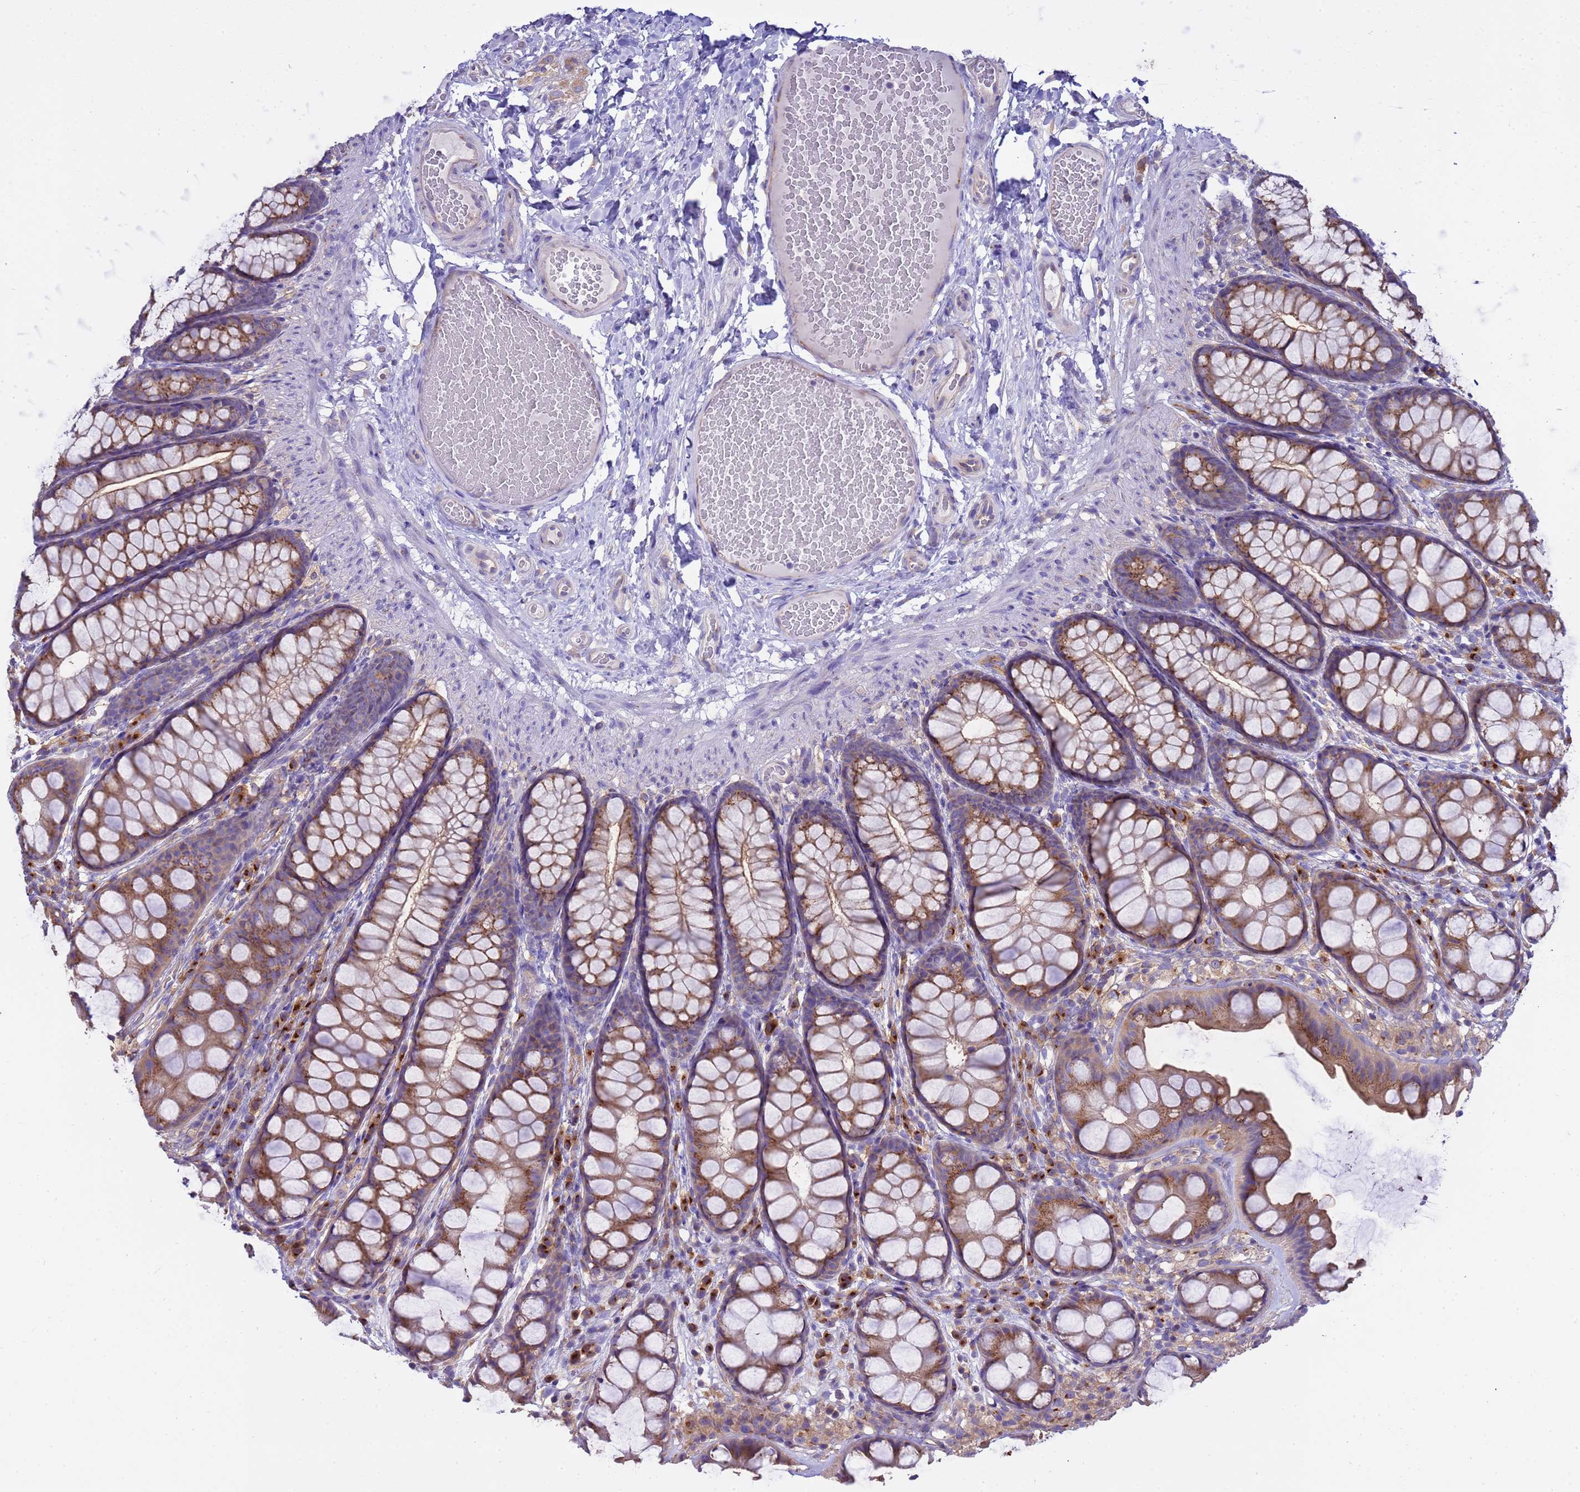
{"staining": {"intensity": "weak", "quantity": "25%-75%", "location": "cytoplasmic/membranous"}, "tissue": "colon", "cell_type": "Endothelial cells", "image_type": "normal", "snomed": [{"axis": "morphology", "description": "Normal tissue, NOS"}, {"axis": "topography", "description": "Colon"}], "caption": "Unremarkable colon shows weak cytoplasmic/membranous positivity in about 25%-75% of endothelial cells.", "gene": "ANAPC1", "patient": {"sex": "male", "age": 47}}